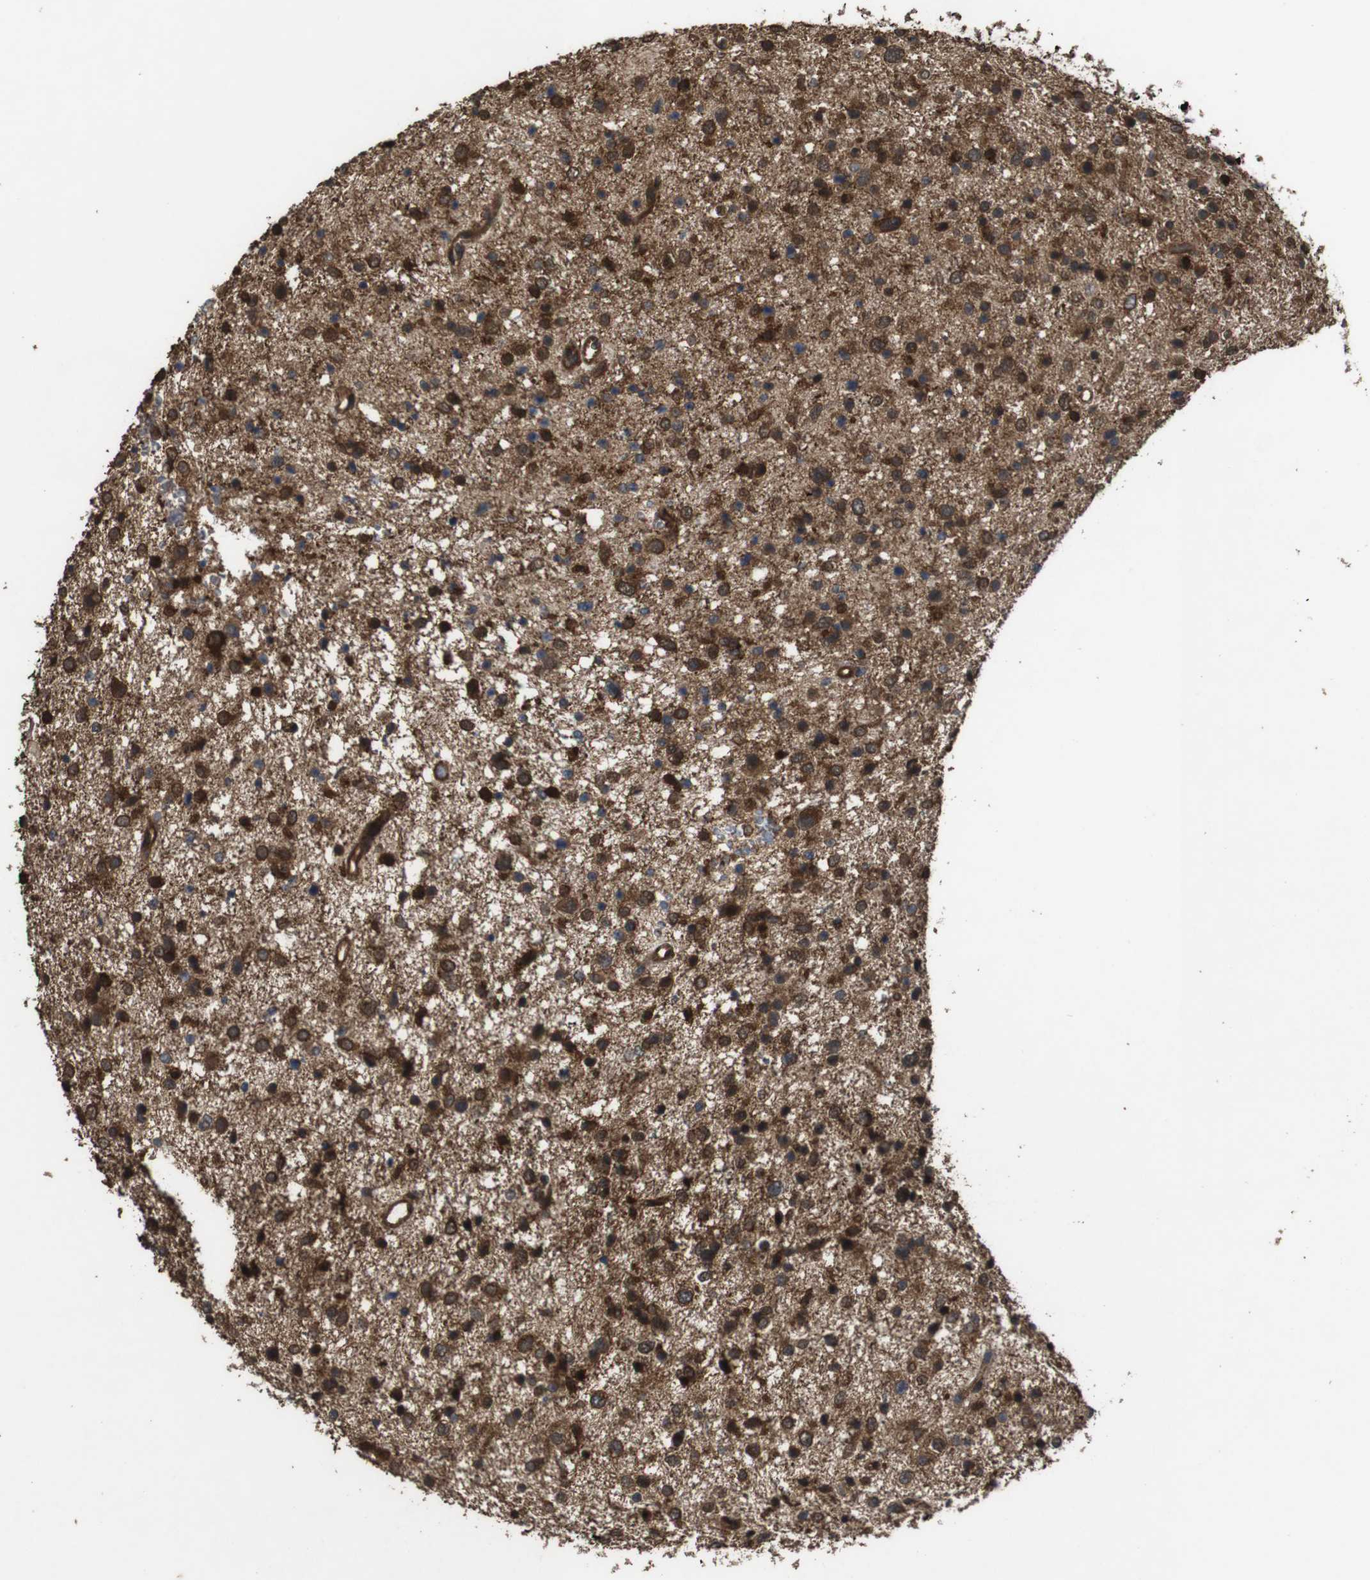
{"staining": {"intensity": "strong", "quantity": "25%-75%", "location": "cytoplasmic/membranous"}, "tissue": "glioma", "cell_type": "Tumor cells", "image_type": "cancer", "snomed": [{"axis": "morphology", "description": "Glioma, malignant, Low grade"}, {"axis": "topography", "description": "Brain"}], "caption": "Glioma tissue displays strong cytoplasmic/membranous positivity in approximately 25%-75% of tumor cells, visualized by immunohistochemistry.", "gene": "BAG4", "patient": {"sex": "female", "age": 37}}